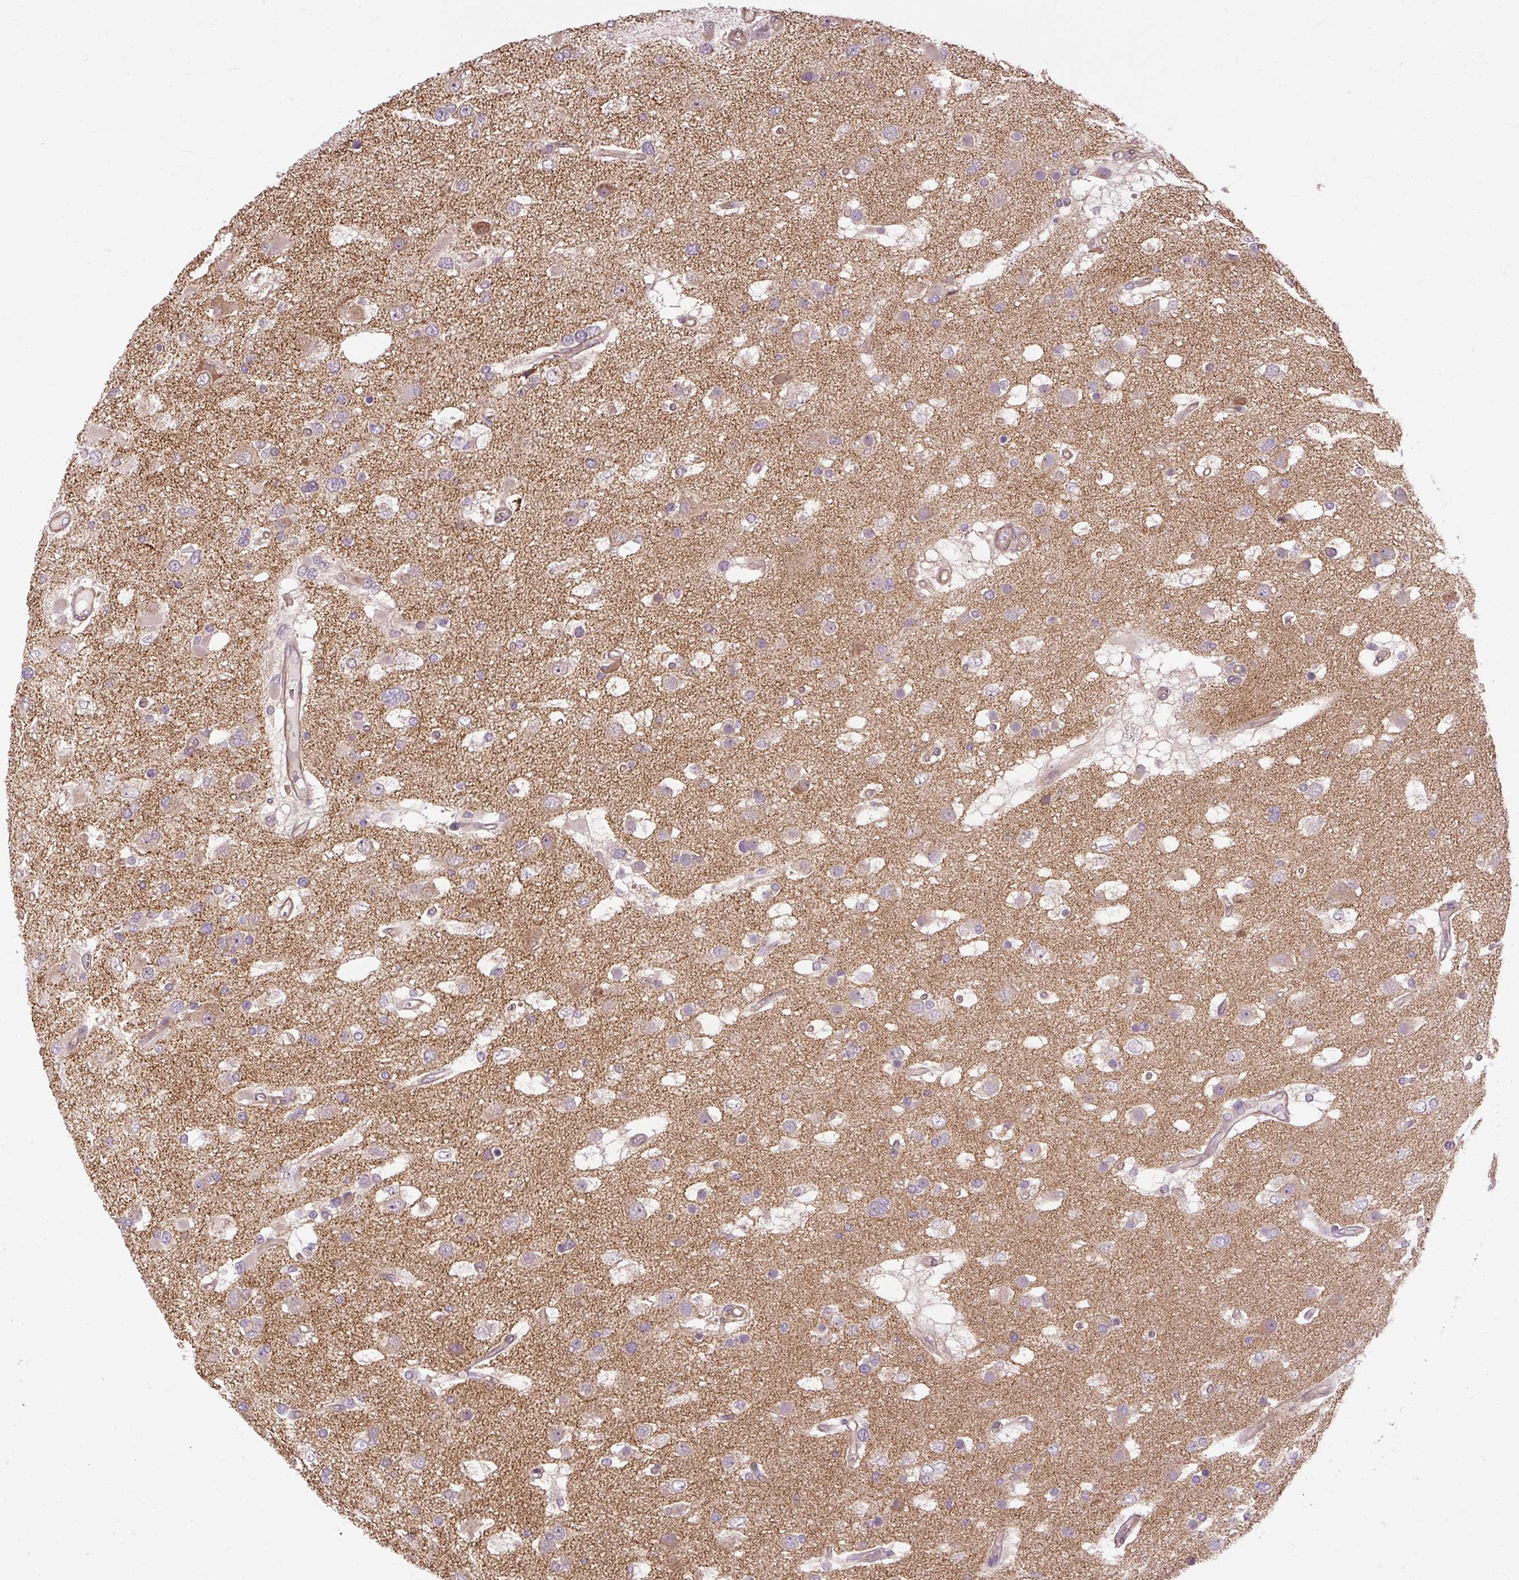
{"staining": {"intensity": "negative", "quantity": "none", "location": "none"}, "tissue": "glioma", "cell_type": "Tumor cells", "image_type": "cancer", "snomed": [{"axis": "morphology", "description": "Glioma, malignant, High grade"}, {"axis": "topography", "description": "Brain"}], "caption": "A high-resolution photomicrograph shows immunohistochemistry staining of glioma, which demonstrates no significant staining in tumor cells.", "gene": "FLRT1", "patient": {"sex": "male", "age": 53}}